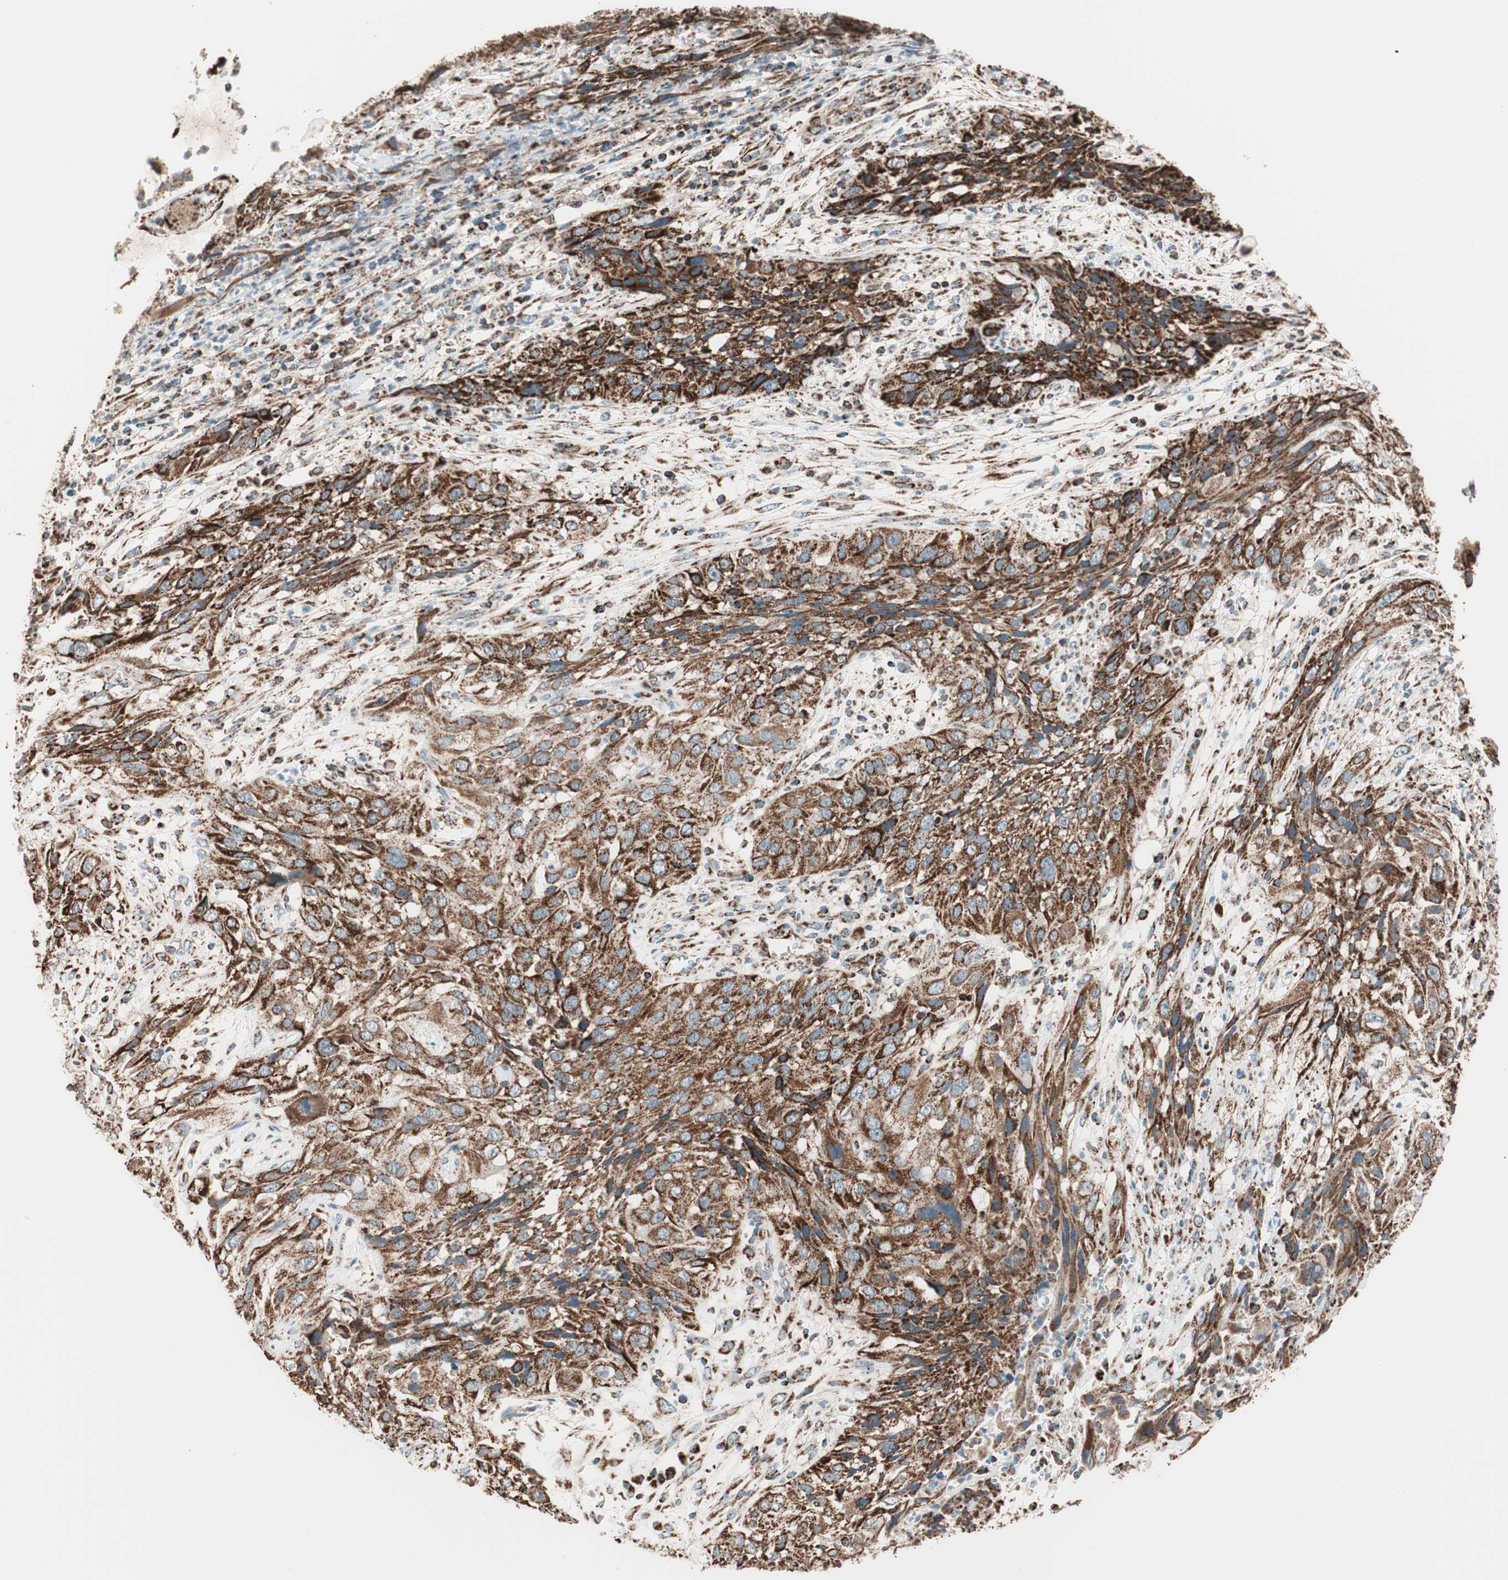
{"staining": {"intensity": "strong", "quantity": ">75%", "location": "cytoplasmic/membranous"}, "tissue": "cervical cancer", "cell_type": "Tumor cells", "image_type": "cancer", "snomed": [{"axis": "morphology", "description": "Squamous cell carcinoma, NOS"}, {"axis": "topography", "description": "Cervix"}], "caption": "Immunohistochemical staining of human cervical cancer (squamous cell carcinoma) displays strong cytoplasmic/membranous protein staining in approximately >75% of tumor cells. The staining was performed using DAB to visualize the protein expression in brown, while the nuclei were stained in blue with hematoxylin (Magnification: 20x).", "gene": "TOMM22", "patient": {"sex": "female", "age": 32}}